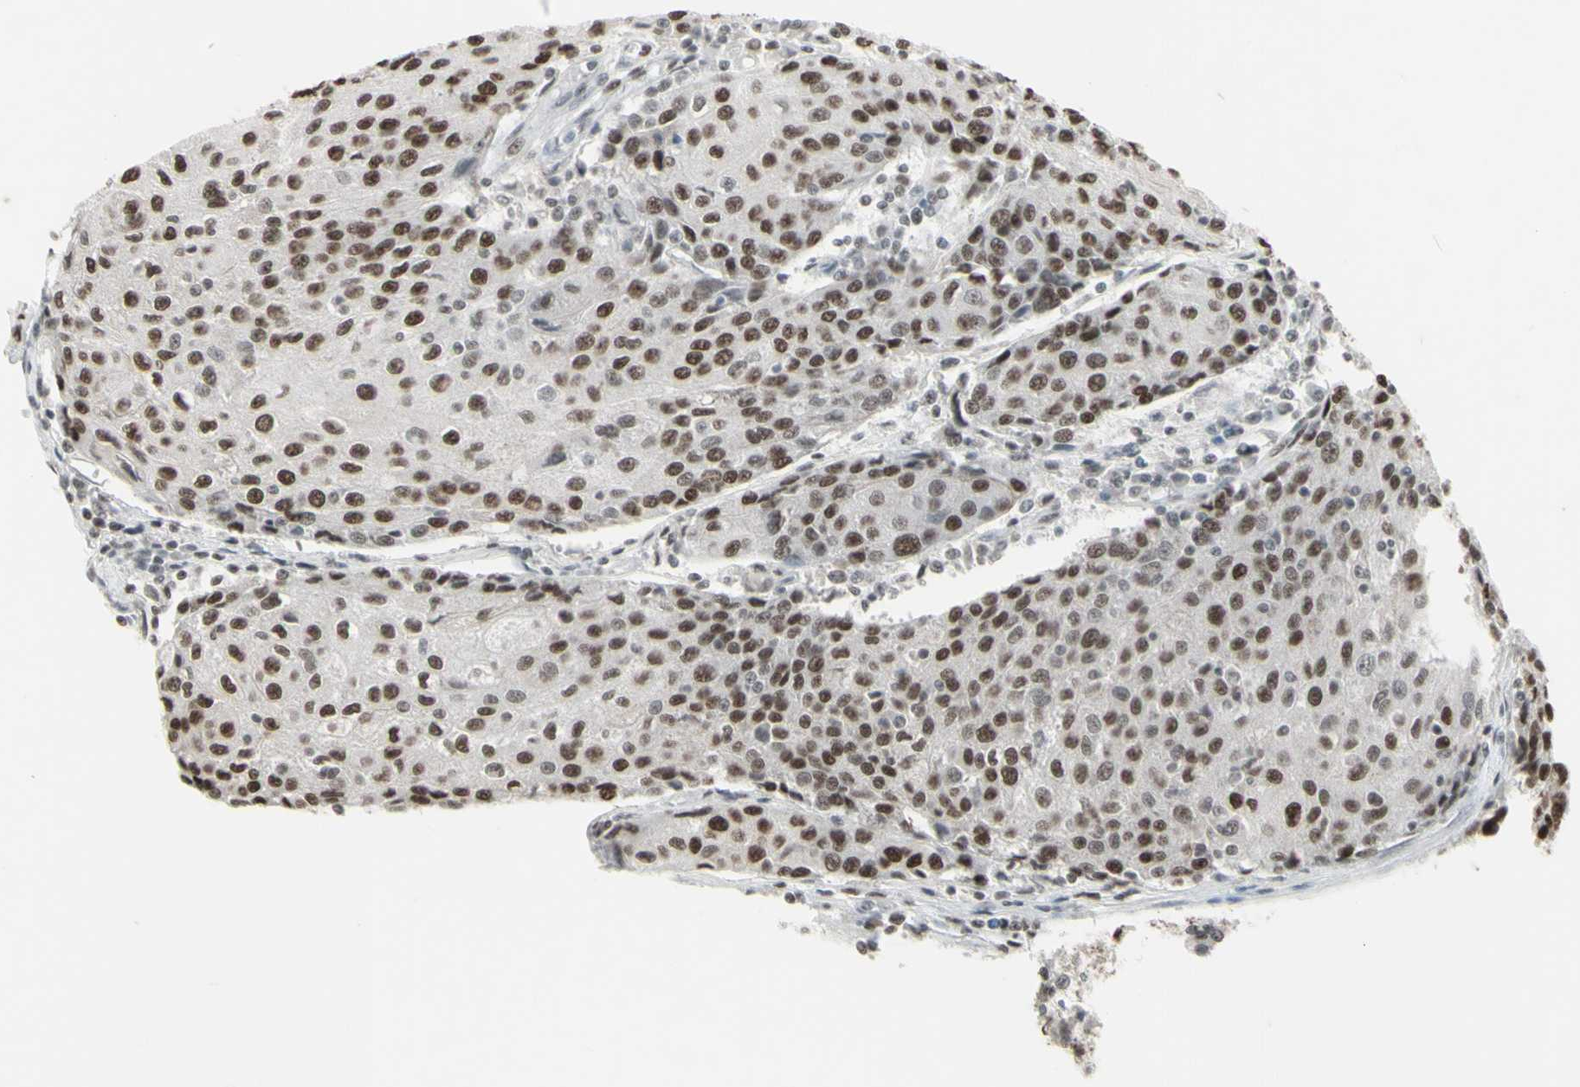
{"staining": {"intensity": "strong", "quantity": ">75%", "location": "nuclear"}, "tissue": "urothelial cancer", "cell_type": "Tumor cells", "image_type": "cancer", "snomed": [{"axis": "morphology", "description": "Urothelial carcinoma, High grade"}, {"axis": "topography", "description": "Urinary bladder"}], "caption": "There is high levels of strong nuclear expression in tumor cells of urothelial carcinoma (high-grade), as demonstrated by immunohistochemical staining (brown color).", "gene": "TRIM28", "patient": {"sex": "female", "age": 85}}